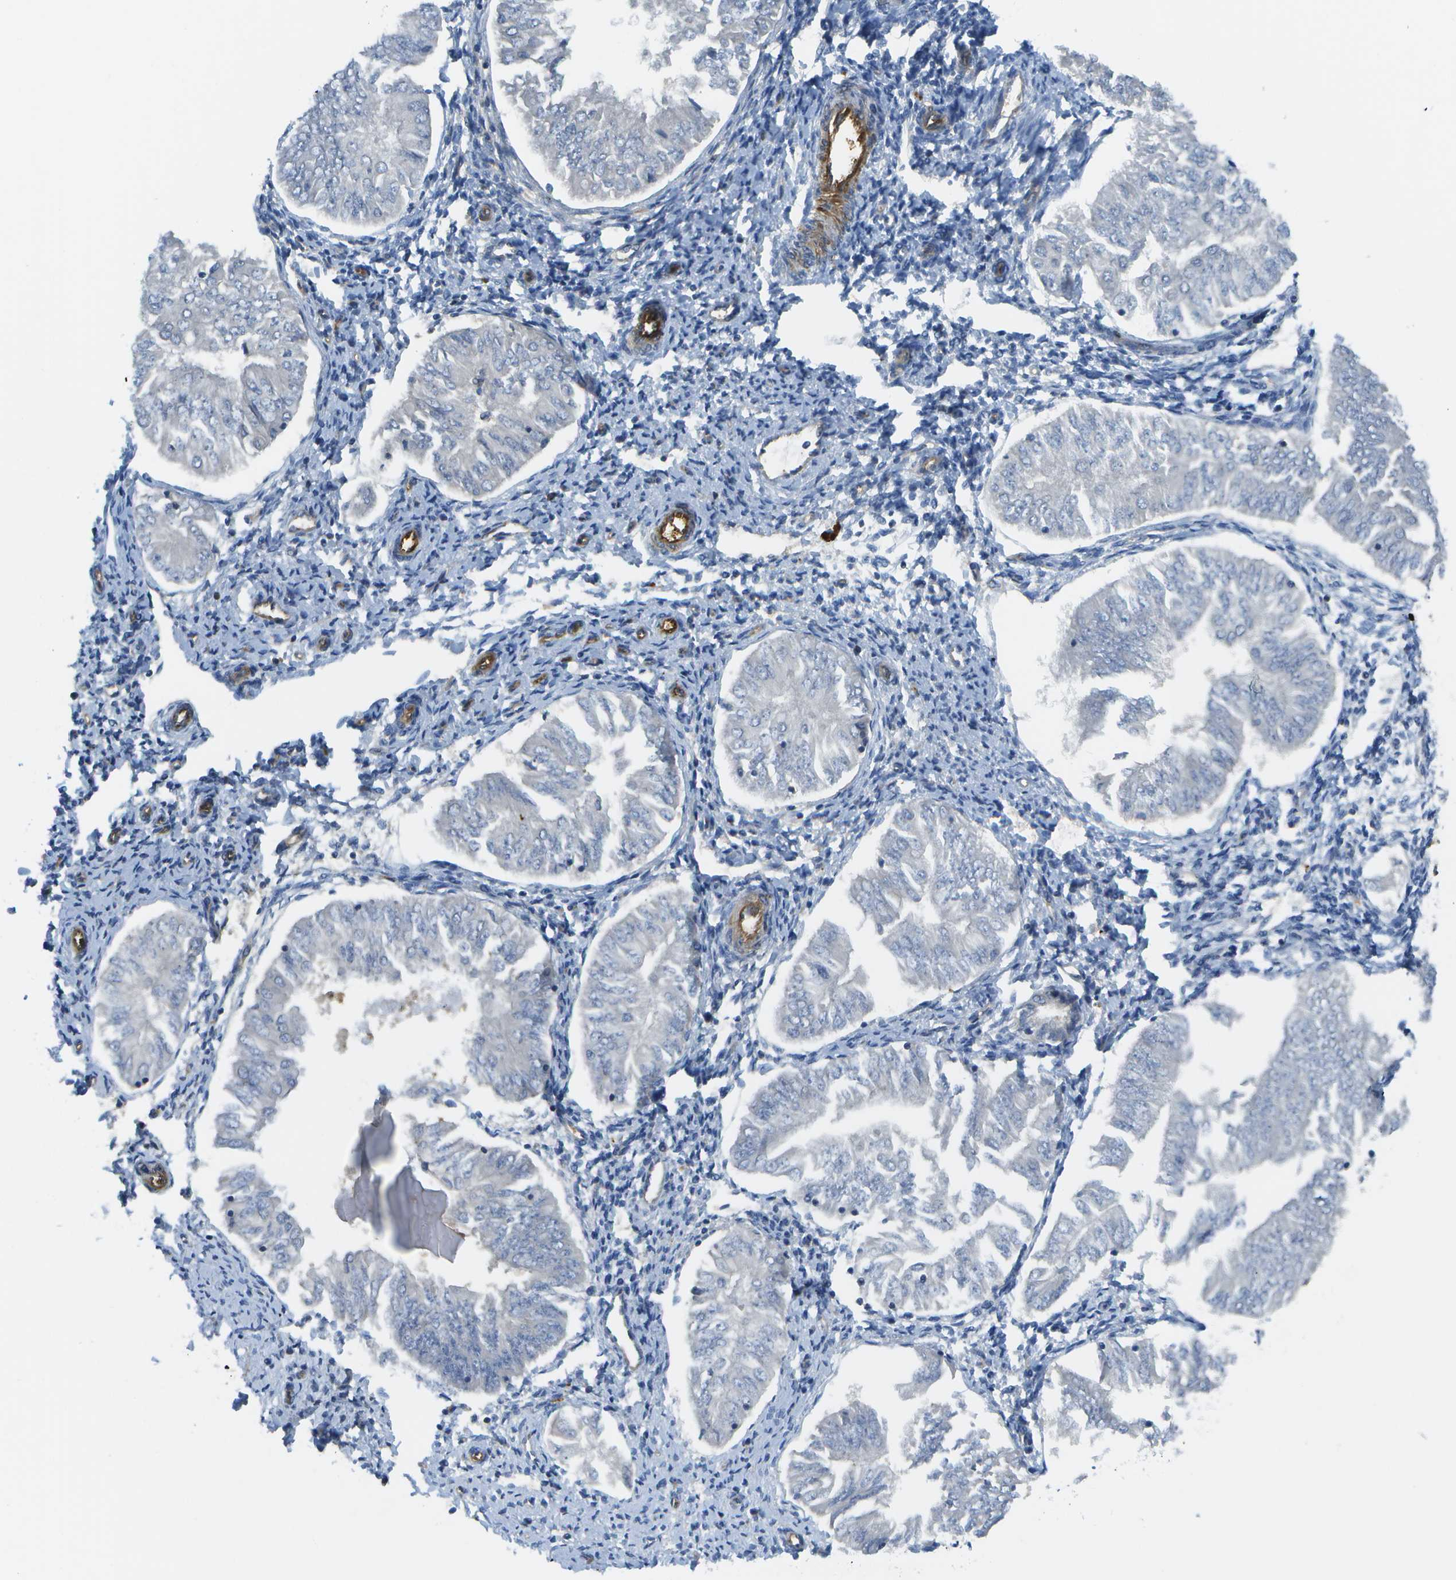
{"staining": {"intensity": "negative", "quantity": "none", "location": "none"}, "tissue": "endometrial cancer", "cell_type": "Tumor cells", "image_type": "cancer", "snomed": [{"axis": "morphology", "description": "Adenocarcinoma, NOS"}, {"axis": "topography", "description": "Endometrium"}], "caption": "This is an immunohistochemistry micrograph of endometrial adenocarcinoma. There is no positivity in tumor cells.", "gene": "KIAA0040", "patient": {"sex": "female", "age": 53}}